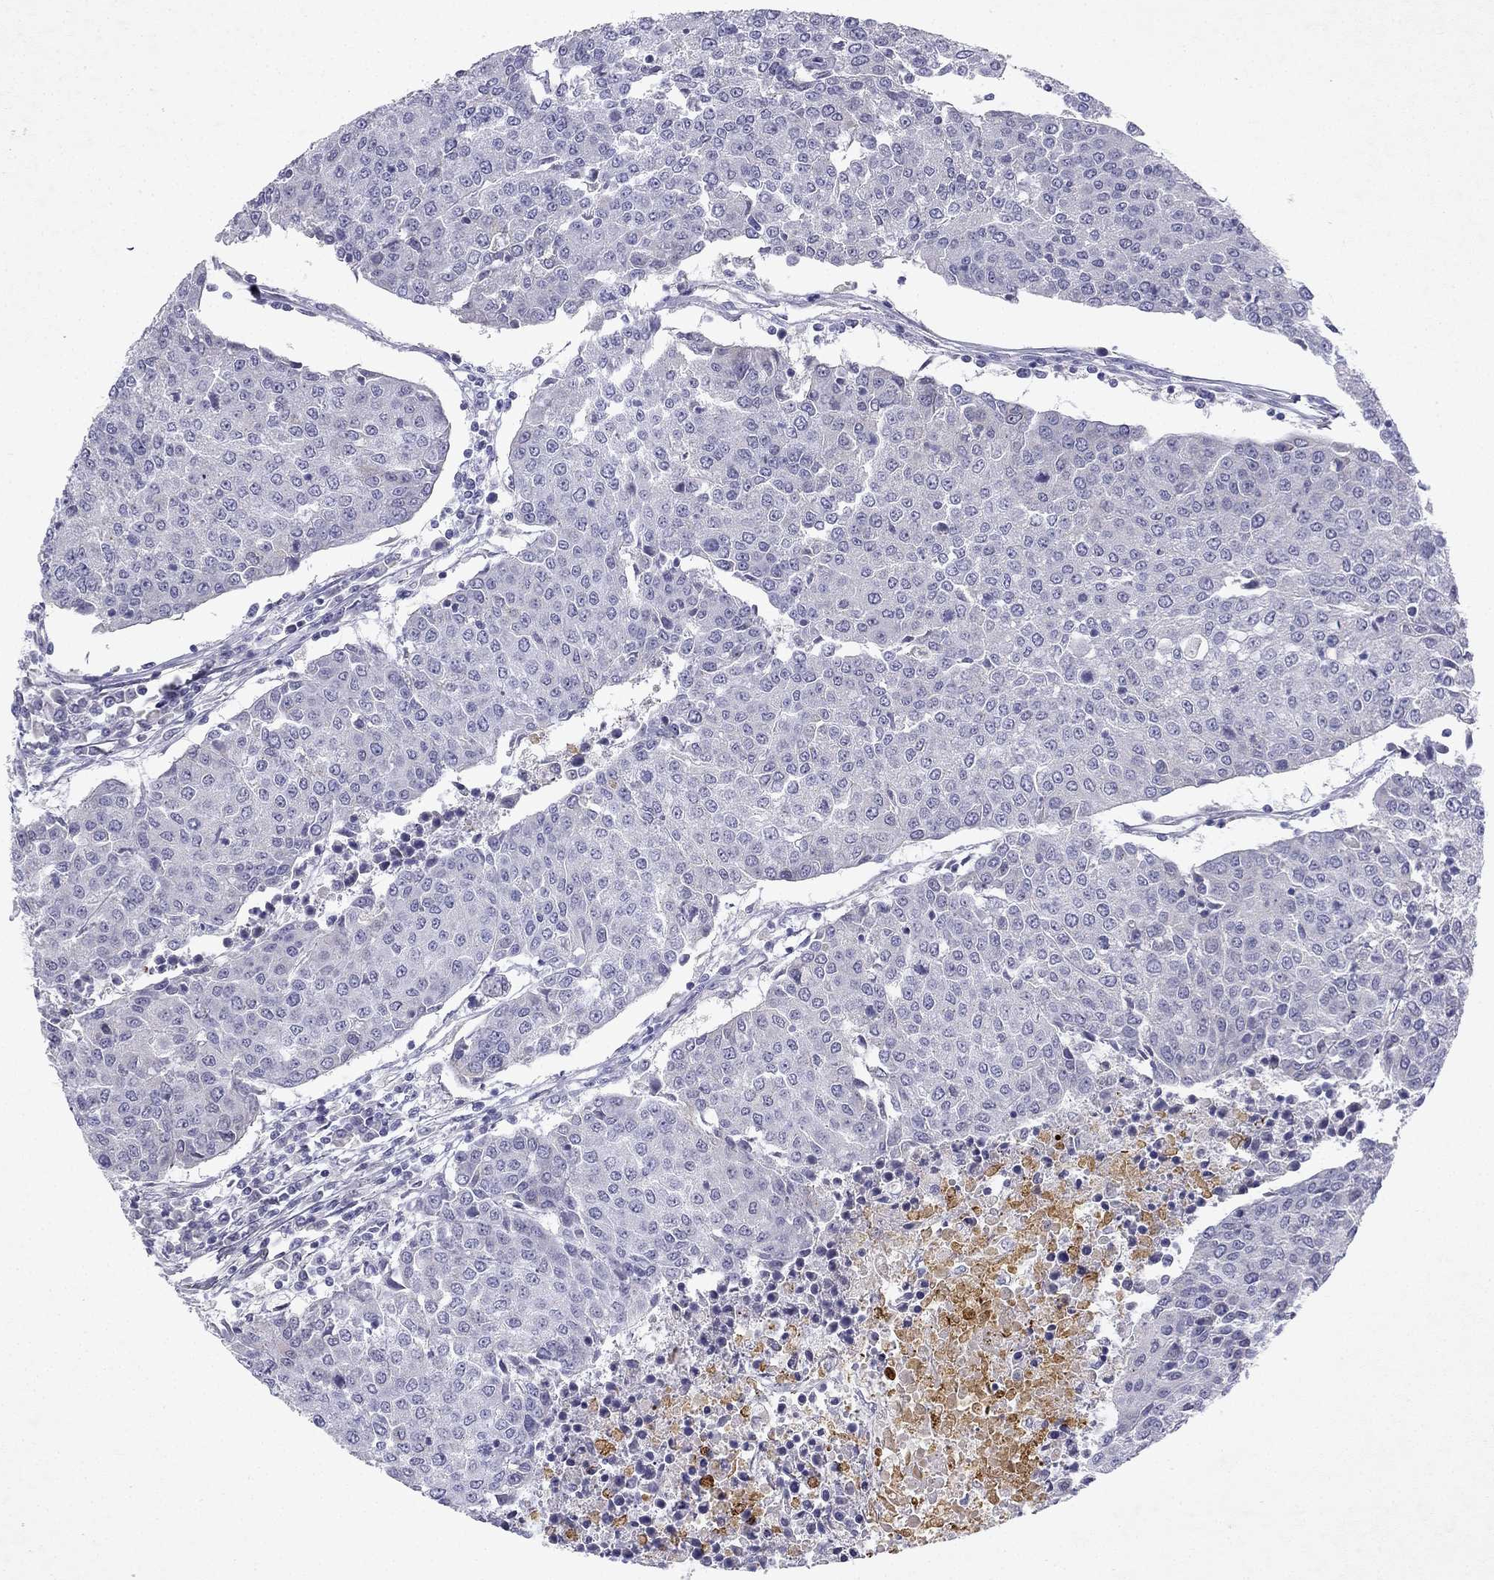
{"staining": {"intensity": "negative", "quantity": "none", "location": "none"}, "tissue": "urothelial cancer", "cell_type": "Tumor cells", "image_type": "cancer", "snomed": [{"axis": "morphology", "description": "Urothelial carcinoma, High grade"}, {"axis": "topography", "description": "Urinary bladder"}], "caption": "There is no significant staining in tumor cells of urothelial cancer.", "gene": "SLC6A4", "patient": {"sex": "female", "age": 85}}